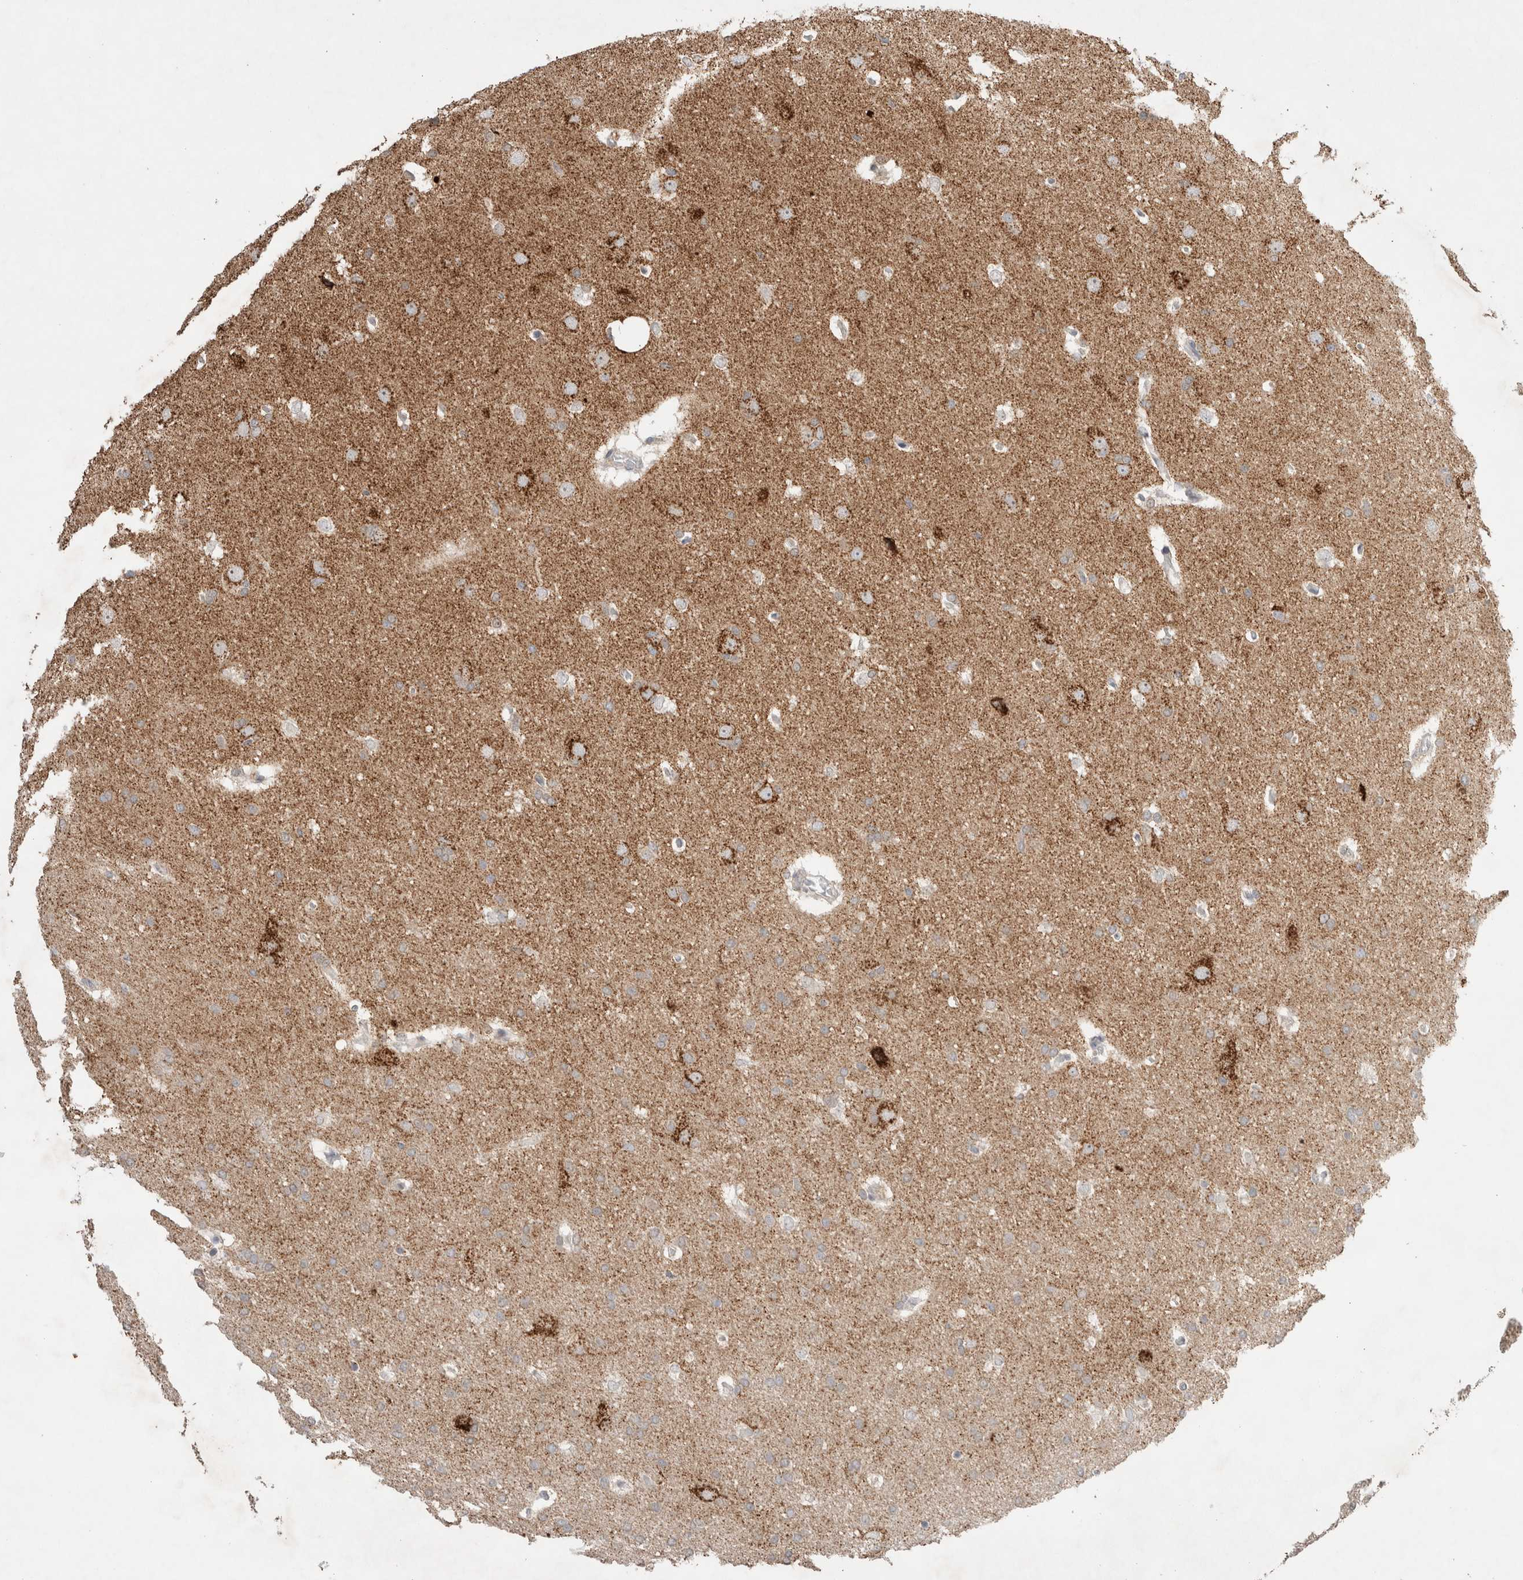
{"staining": {"intensity": "weak", "quantity": ">75%", "location": "cytoplasmic/membranous"}, "tissue": "glioma", "cell_type": "Tumor cells", "image_type": "cancer", "snomed": [{"axis": "morphology", "description": "Glioma, malignant, Low grade"}, {"axis": "topography", "description": "Brain"}], "caption": "About >75% of tumor cells in human malignant glioma (low-grade) exhibit weak cytoplasmic/membranous protein positivity as visualized by brown immunohistochemical staining.", "gene": "TRIM41", "patient": {"sex": "female", "age": 37}}